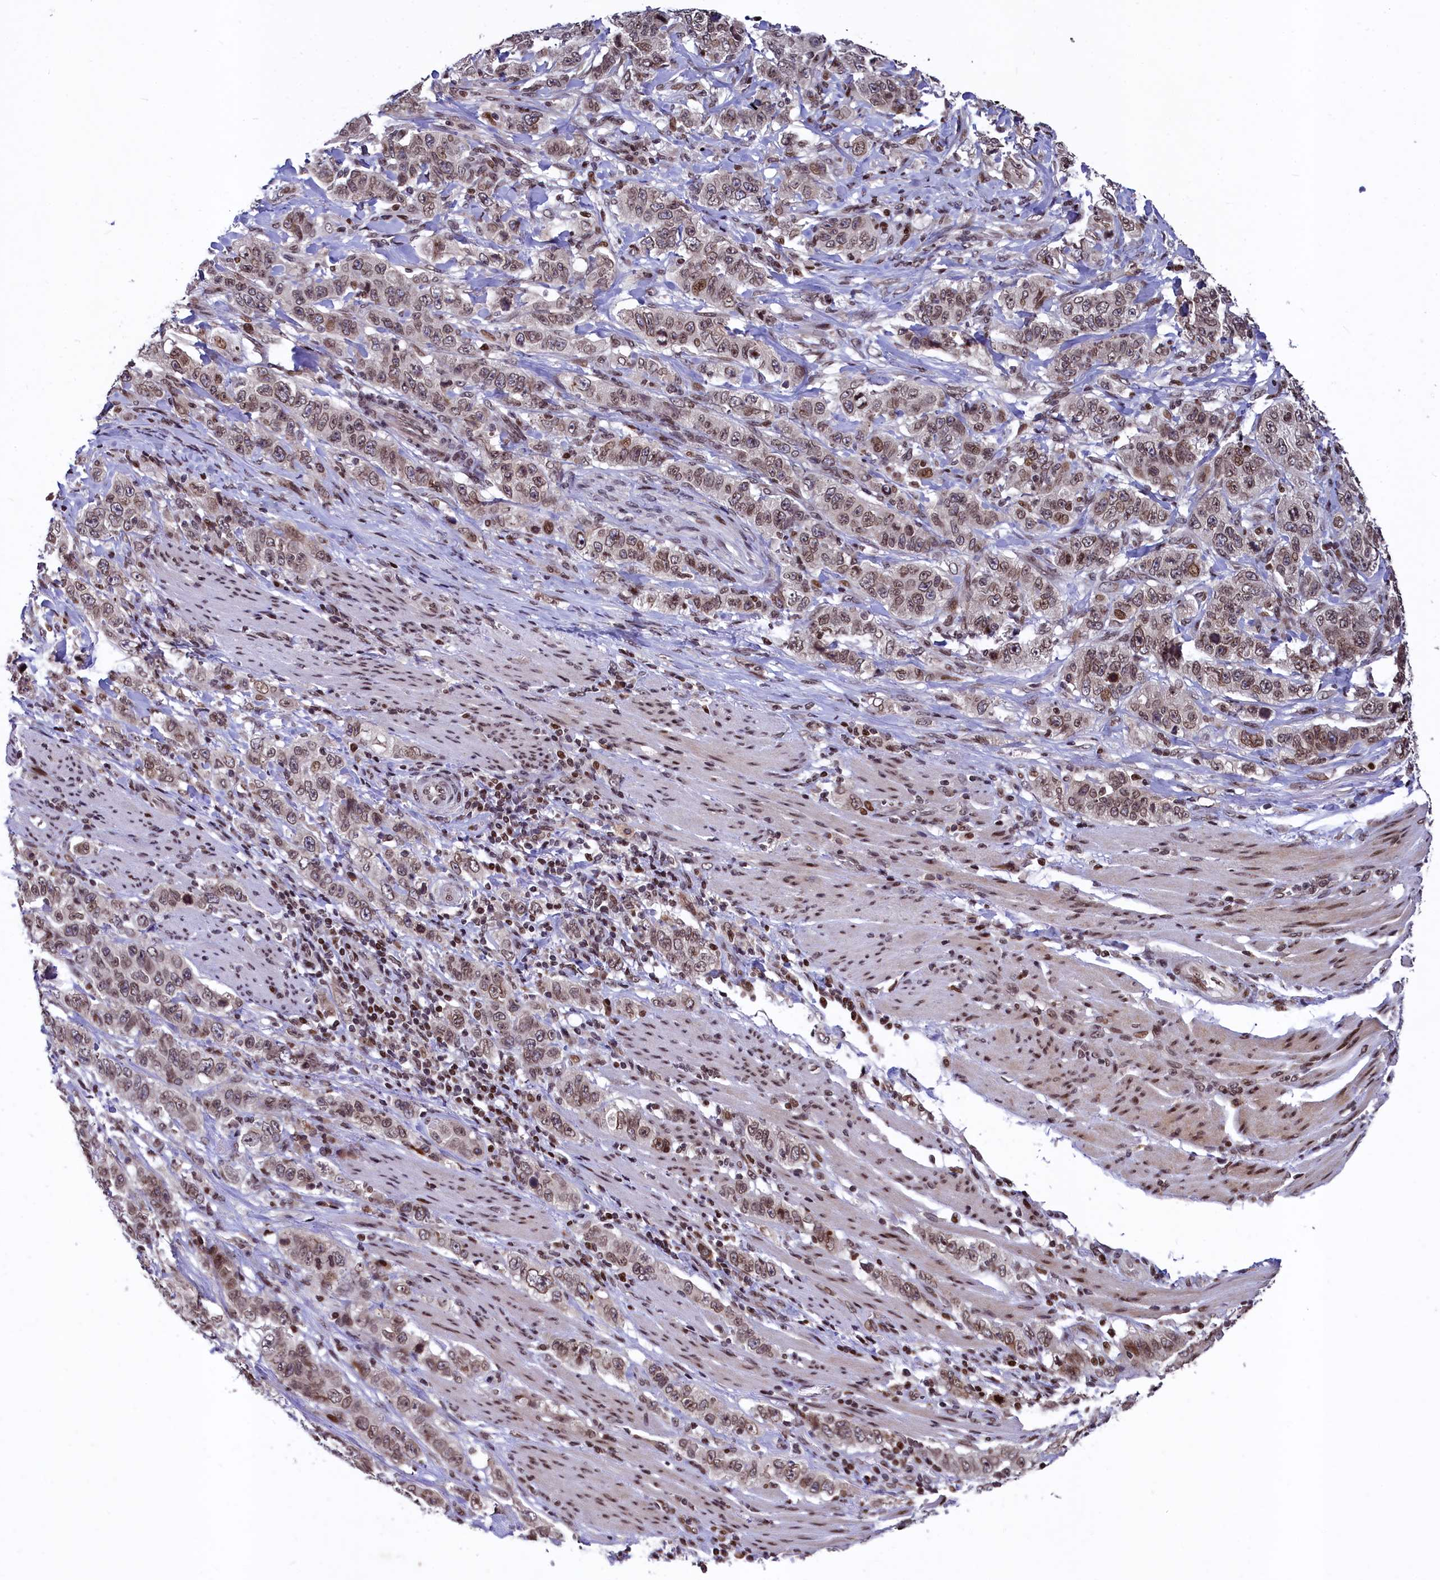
{"staining": {"intensity": "moderate", "quantity": ">75%", "location": "nuclear"}, "tissue": "stomach cancer", "cell_type": "Tumor cells", "image_type": "cancer", "snomed": [{"axis": "morphology", "description": "Adenocarcinoma, NOS"}, {"axis": "topography", "description": "Stomach"}], "caption": "Protein analysis of stomach cancer tissue reveals moderate nuclear positivity in about >75% of tumor cells. The staining was performed using DAB to visualize the protein expression in brown, while the nuclei were stained in blue with hematoxylin (Magnification: 20x).", "gene": "FAM217B", "patient": {"sex": "male", "age": 48}}